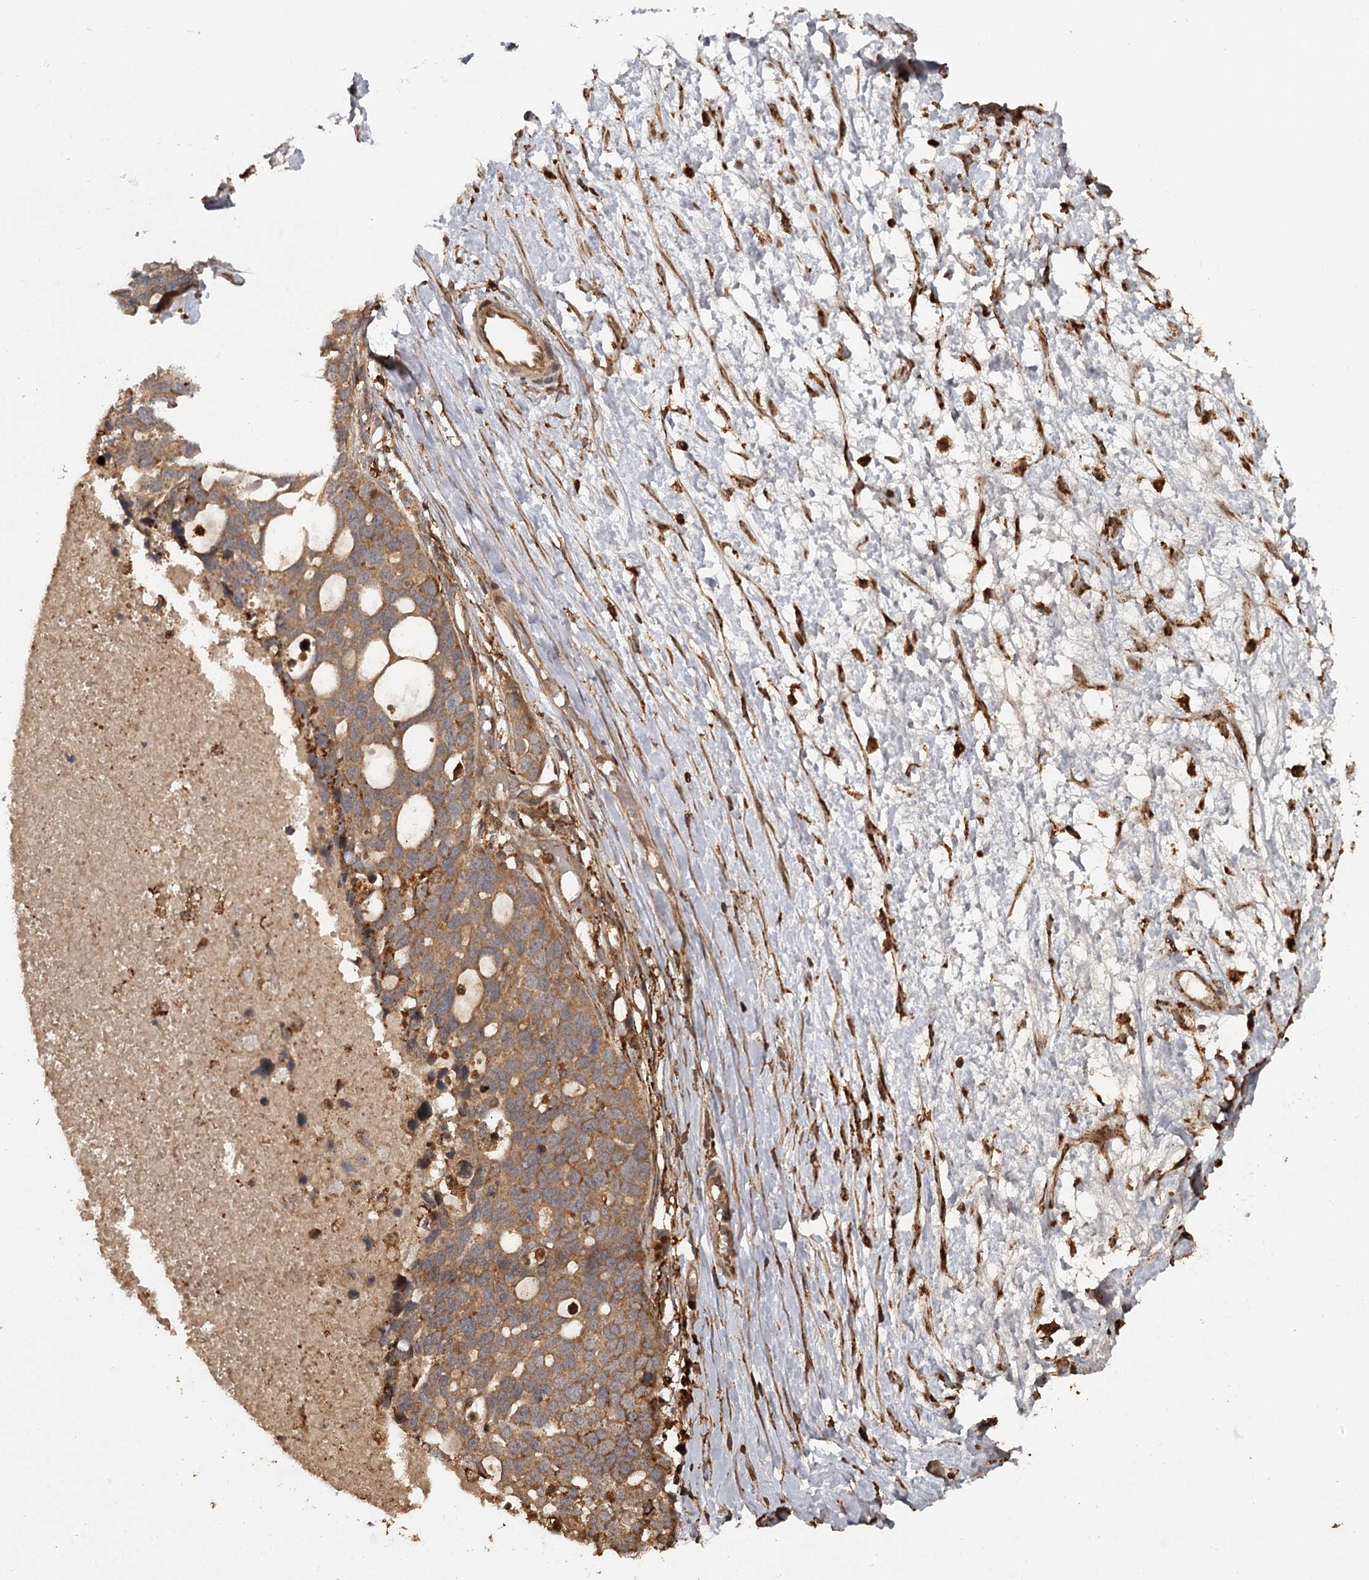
{"staining": {"intensity": "moderate", "quantity": ">75%", "location": "cytoplasmic/membranous"}, "tissue": "ovarian cancer", "cell_type": "Tumor cells", "image_type": "cancer", "snomed": [{"axis": "morphology", "description": "Cystadenocarcinoma, serous, NOS"}, {"axis": "topography", "description": "Ovary"}], "caption": "Immunohistochemistry micrograph of neoplastic tissue: human ovarian serous cystadenocarcinoma stained using IHC shows medium levels of moderate protein expression localized specifically in the cytoplasmic/membranous of tumor cells, appearing as a cytoplasmic/membranous brown color.", "gene": "FAXC", "patient": {"sex": "female", "age": 54}}